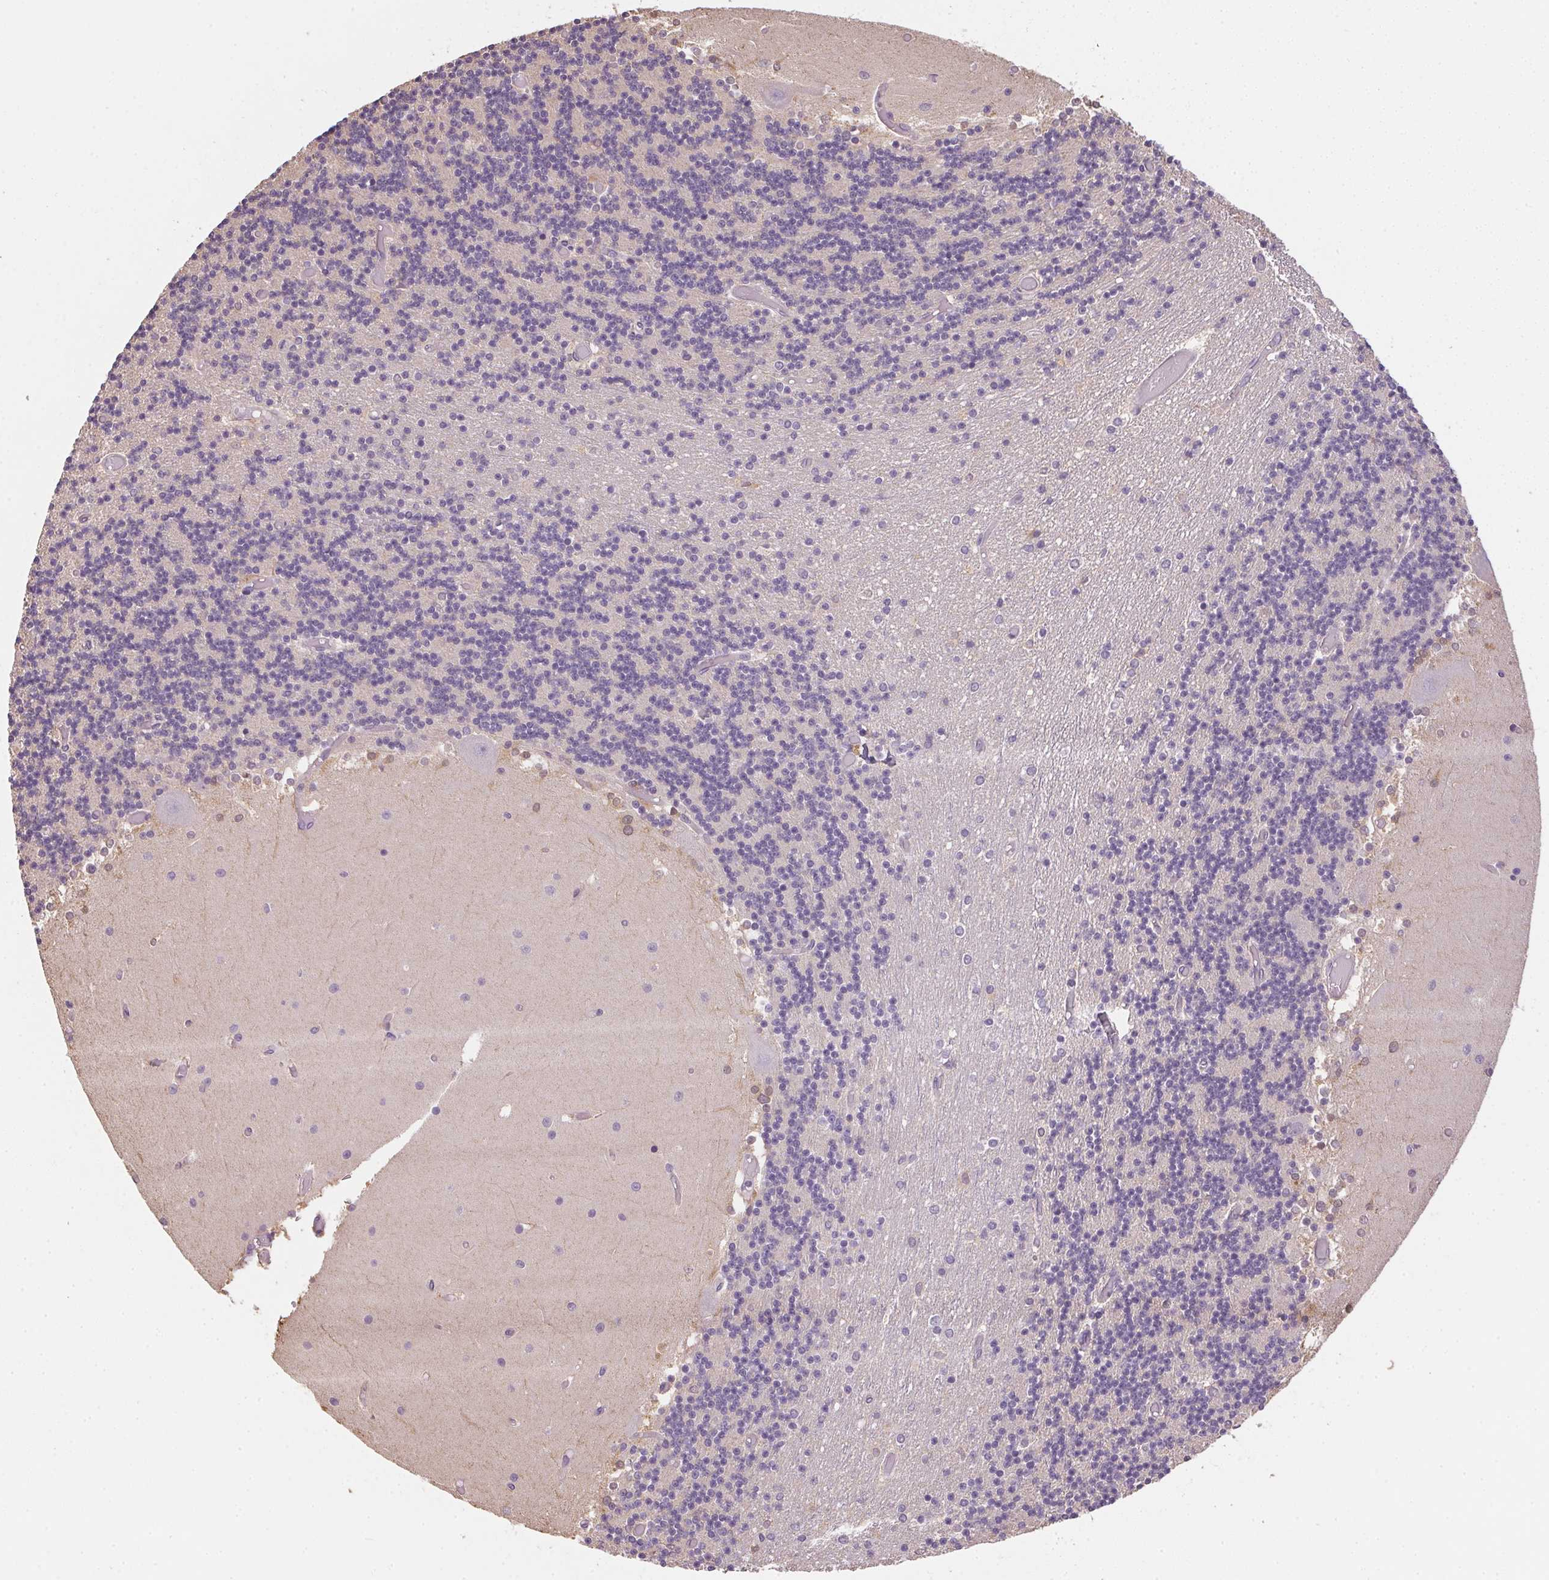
{"staining": {"intensity": "negative", "quantity": "none", "location": "none"}, "tissue": "cerebellum", "cell_type": "Cells in granular layer", "image_type": "normal", "snomed": [{"axis": "morphology", "description": "Normal tissue, NOS"}, {"axis": "topography", "description": "Cerebellum"}], "caption": "Immunohistochemistry of benign cerebellum shows no expression in cells in granular layer.", "gene": "ALDH8A1", "patient": {"sex": "female", "age": 28}}